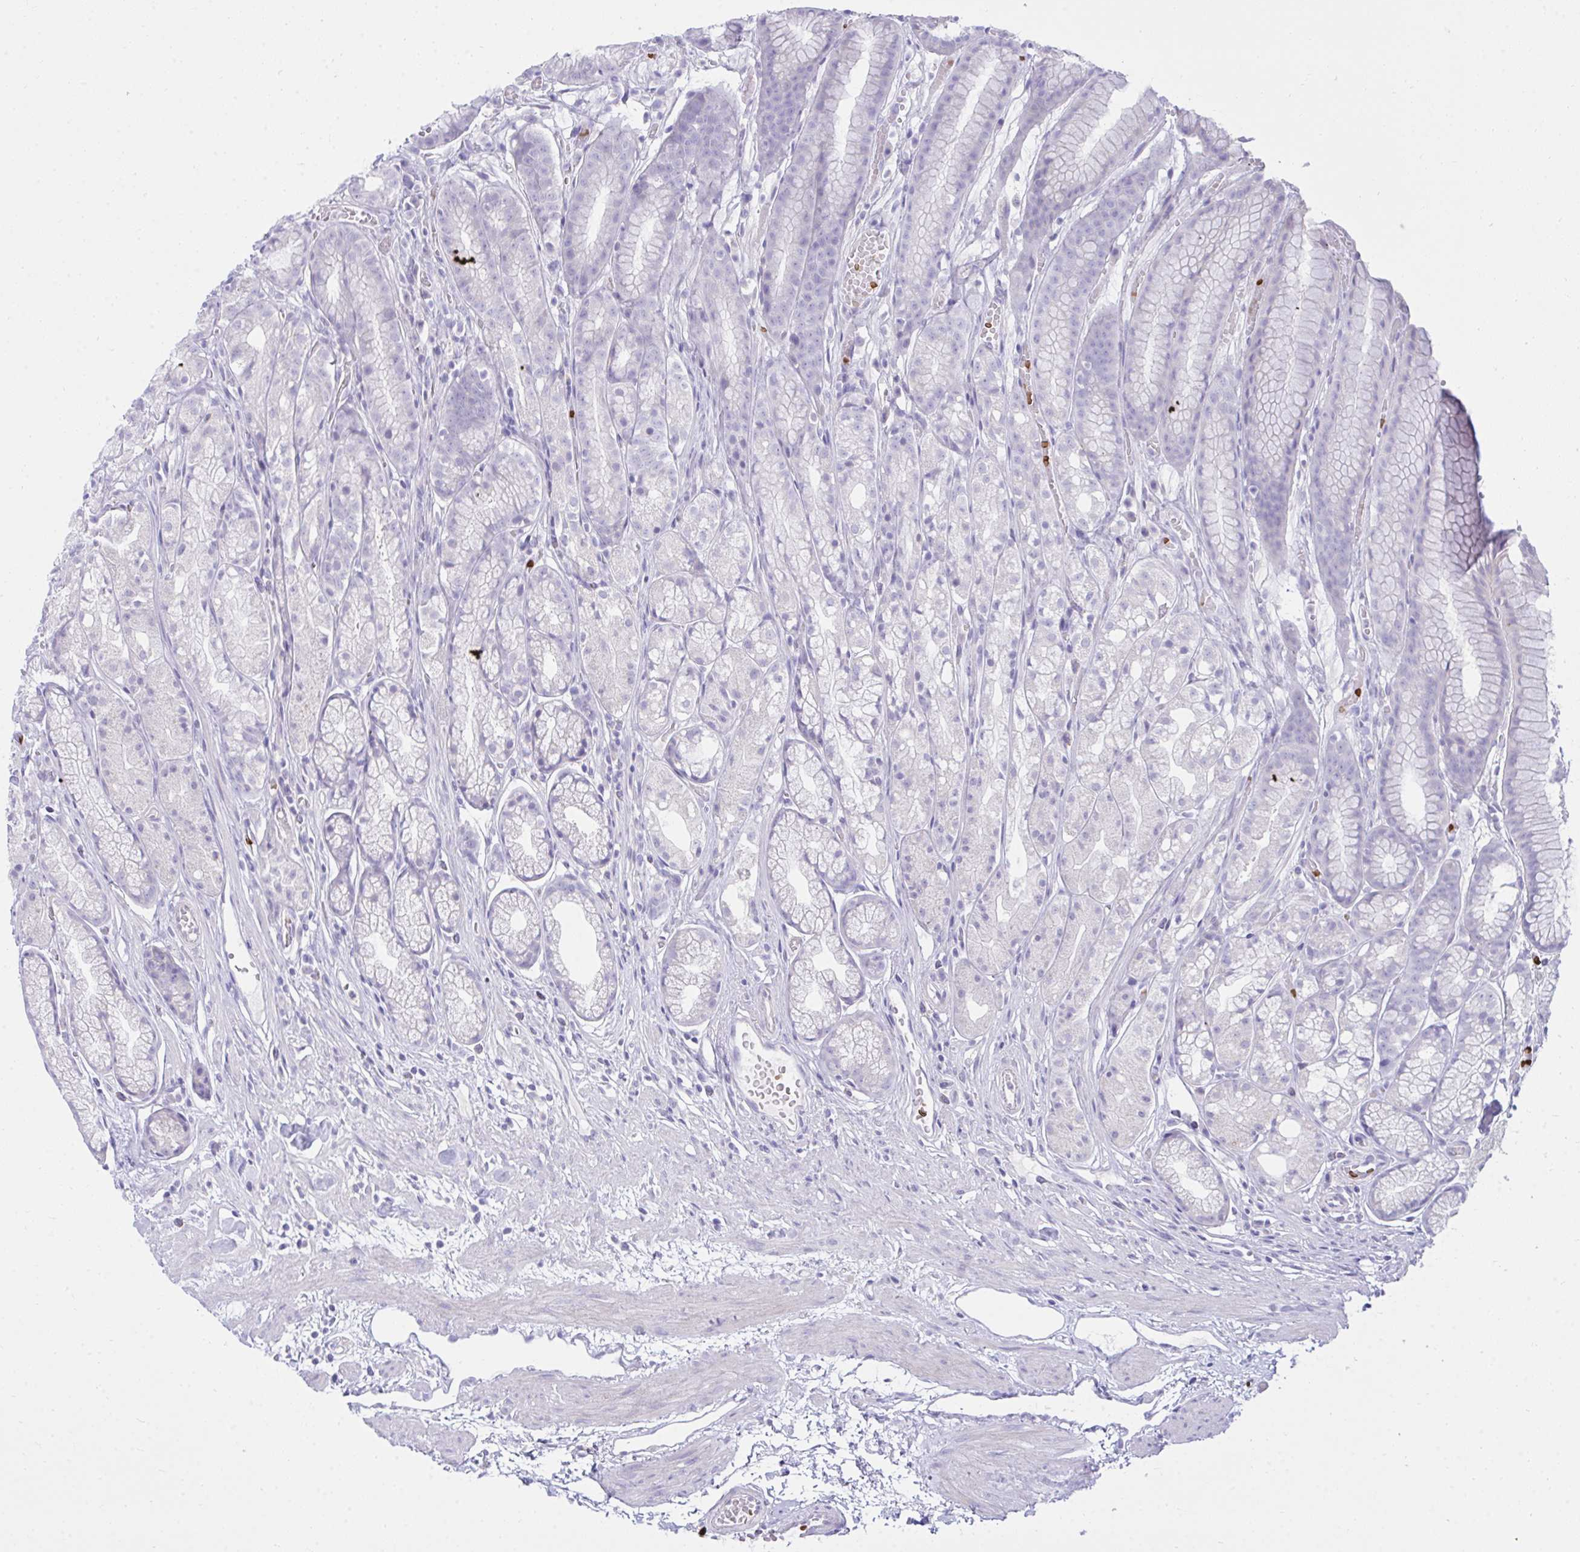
{"staining": {"intensity": "negative", "quantity": "none", "location": "none"}, "tissue": "stomach", "cell_type": "Glandular cells", "image_type": "normal", "snomed": [{"axis": "morphology", "description": "Normal tissue, NOS"}, {"axis": "topography", "description": "Smooth muscle"}, {"axis": "topography", "description": "Stomach"}], "caption": "Image shows no significant protein staining in glandular cells of normal stomach.", "gene": "PLEKHH1", "patient": {"sex": "male", "age": 70}}